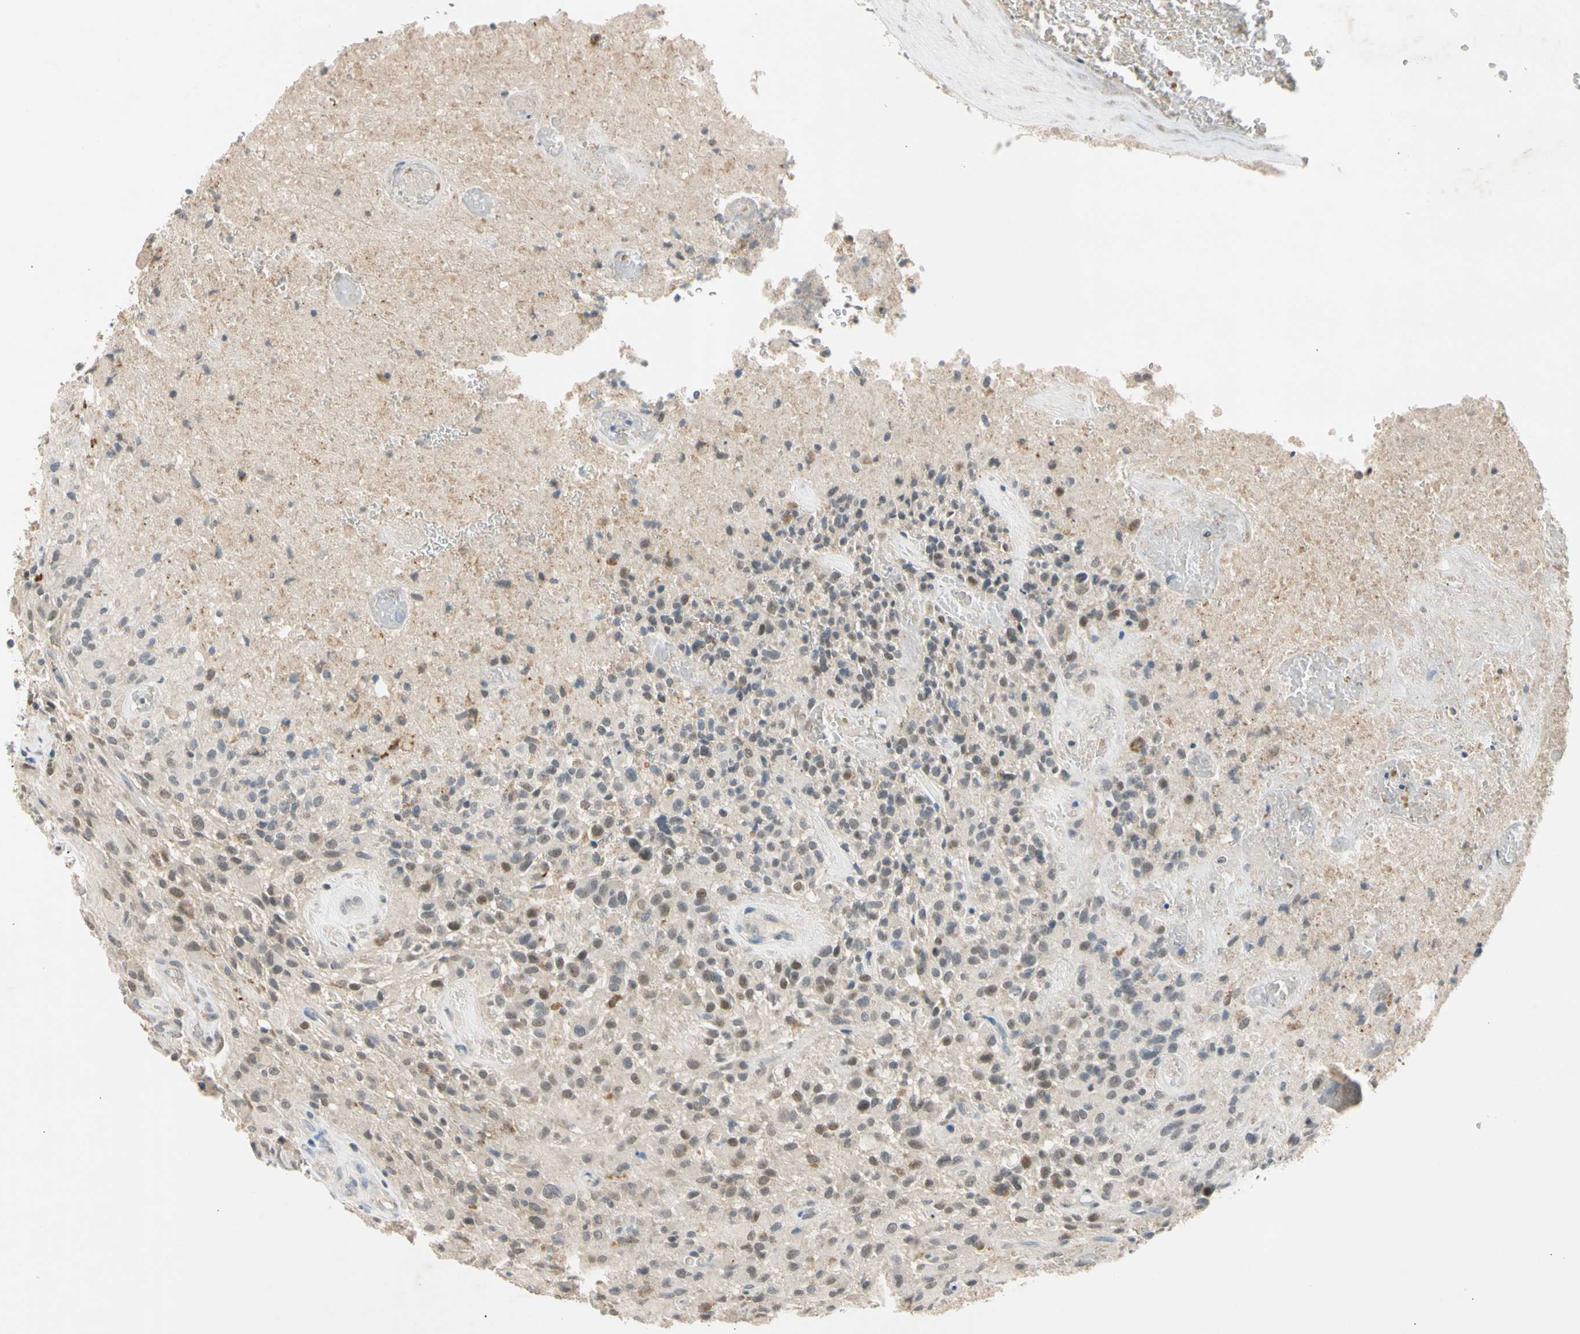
{"staining": {"intensity": "moderate", "quantity": "<25%", "location": "cytoplasmic/membranous,nuclear"}, "tissue": "glioma", "cell_type": "Tumor cells", "image_type": "cancer", "snomed": [{"axis": "morphology", "description": "Glioma, malignant, High grade"}, {"axis": "topography", "description": "Brain"}], "caption": "High-magnification brightfield microscopy of malignant glioma (high-grade) stained with DAB (brown) and counterstained with hematoxylin (blue). tumor cells exhibit moderate cytoplasmic/membranous and nuclear staining is appreciated in about<25% of cells.", "gene": "RIOX2", "patient": {"sex": "male", "age": 71}}